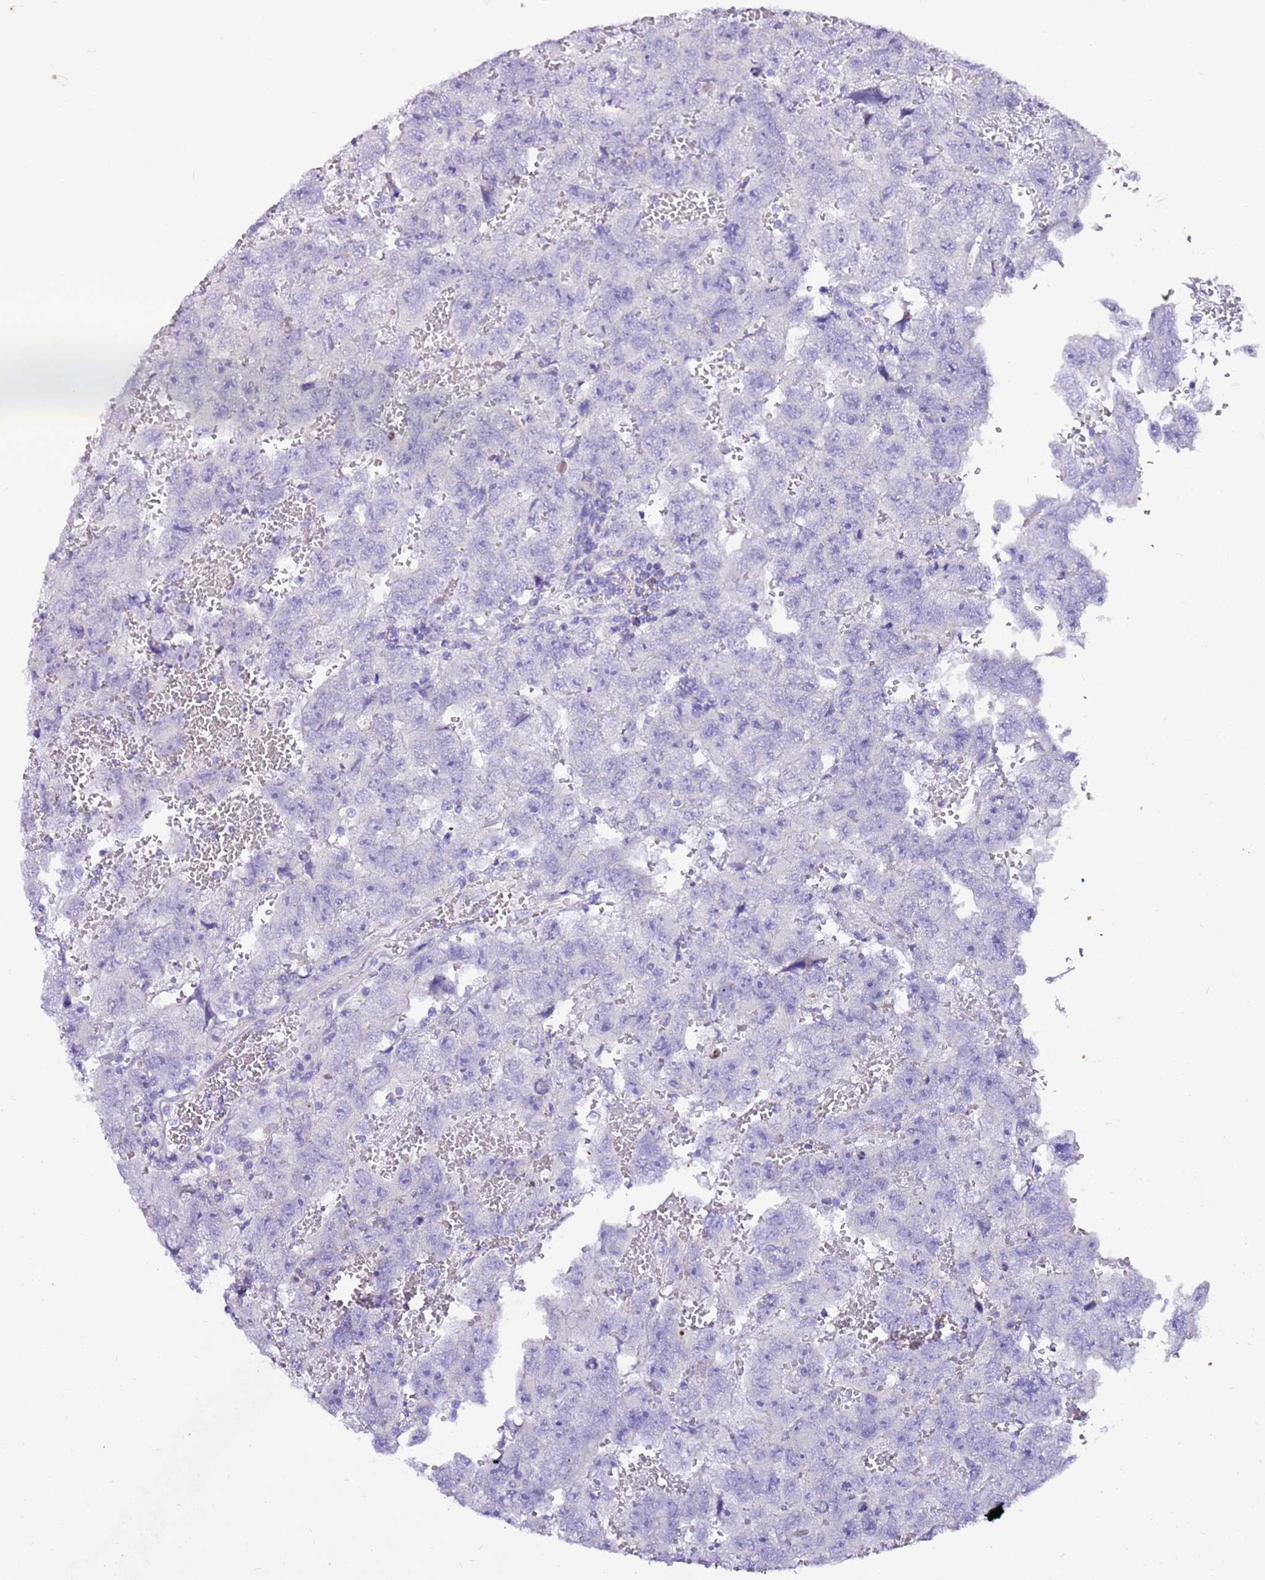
{"staining": {"intensity": "negative", "quantity": "none", "location": "none"}, "tissue": "testis cancer", "cell_type": "Tumor cells", "image_type": "cancer", "snomed": [{"axis": "morphology", "description": "Carcinoma, Embryonal, NOS"}, {"axis": "topography", "description": "Testis"}], "caption": "DAB immunohistochemical staining of human testis cancer (embryonal carcinoma) exhibits no significant positivity in tumor cells.", "gene": "DCDC2B", "patient": {"sex": "male", "age": 45}}